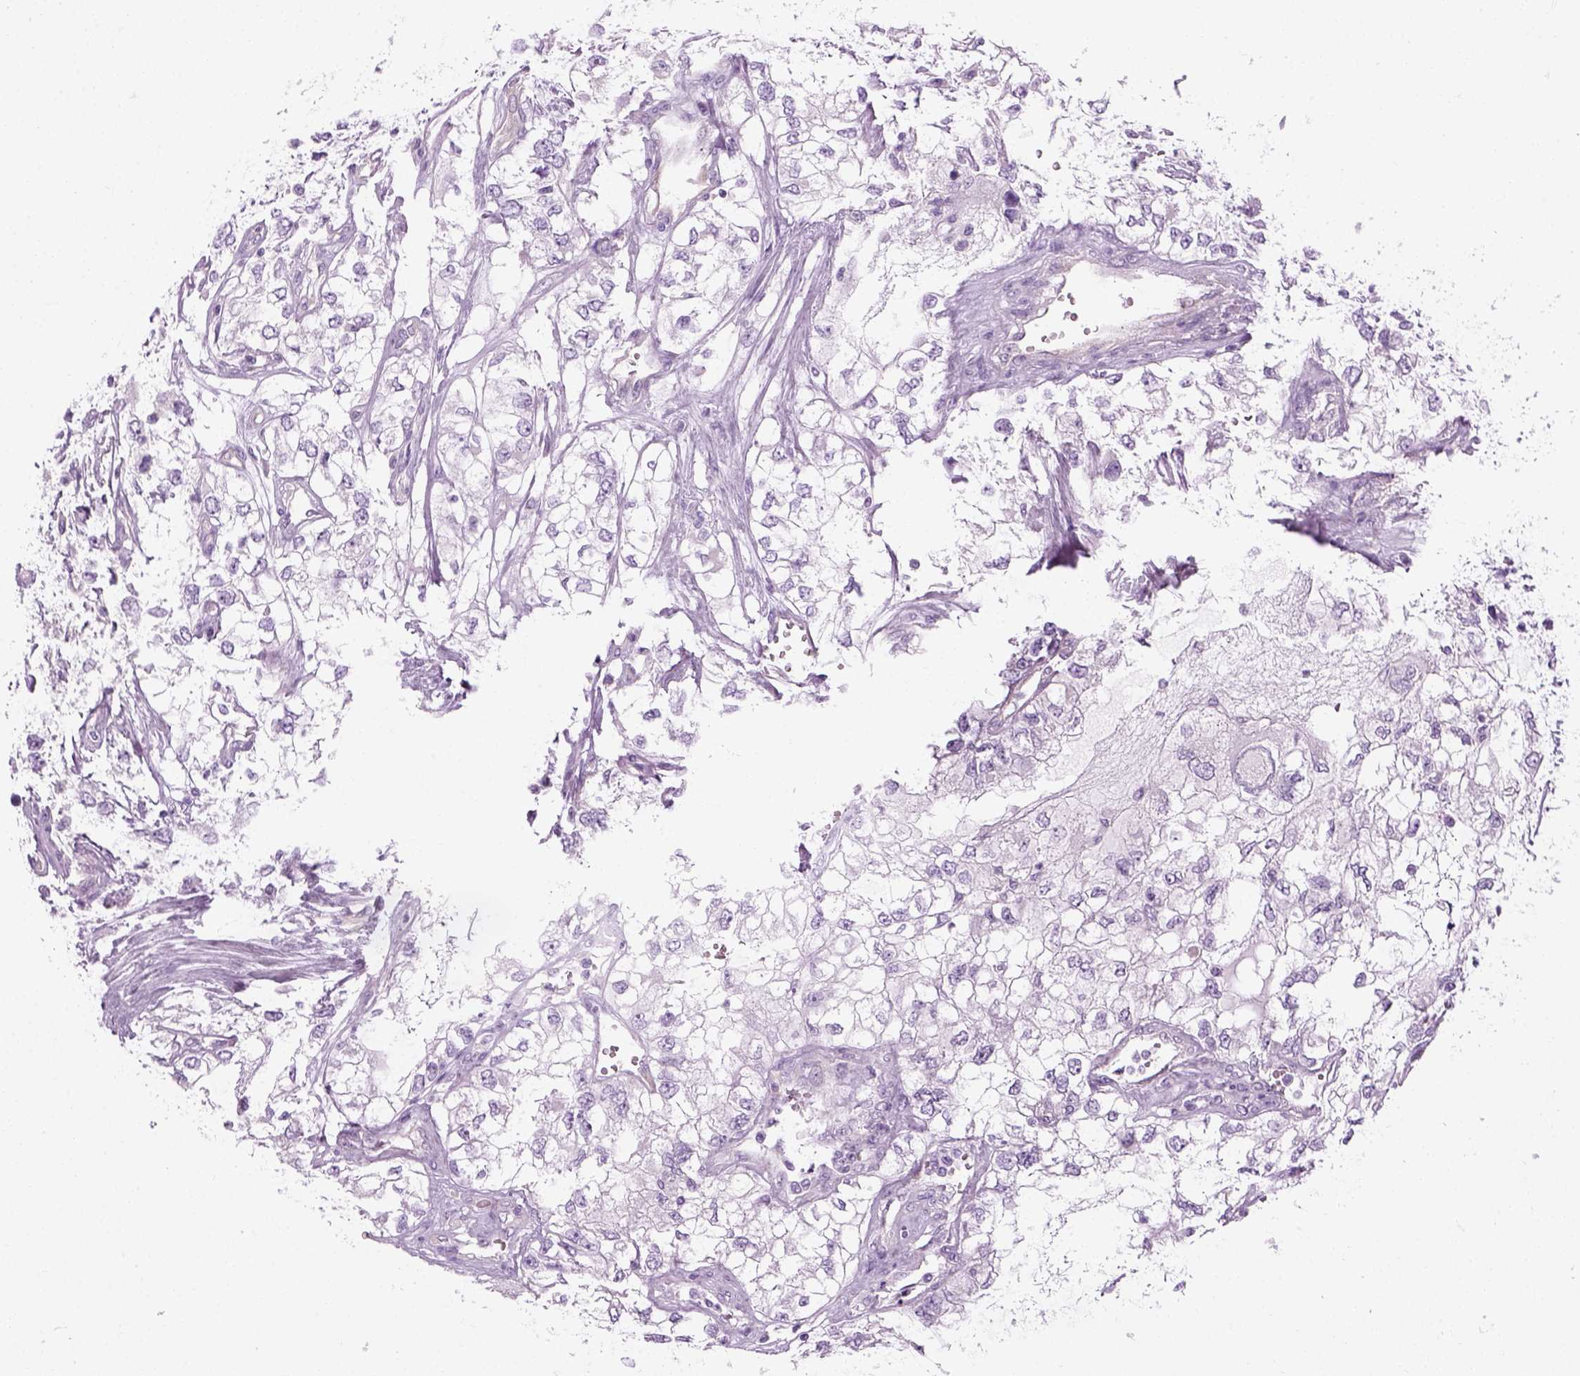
{"staining": {"intensity": "negative", "quantity": "none", "location": "none"}, "tissue": "renal cancer", "cell_type": "Tumor cells", "image_type": "cancer", "snomed": [{"axis": "morphology", "description": "Adenocarcinoma, NOS"}, {"axis": "topography", "description": "Kidney"}], "caption": "Immunohistochemical staining of human adenocarcinoma (renal) displays no significant expression in tumor cells.", "gene": "CIBAR2", "patient": {"sex": "female", "age": 59}}